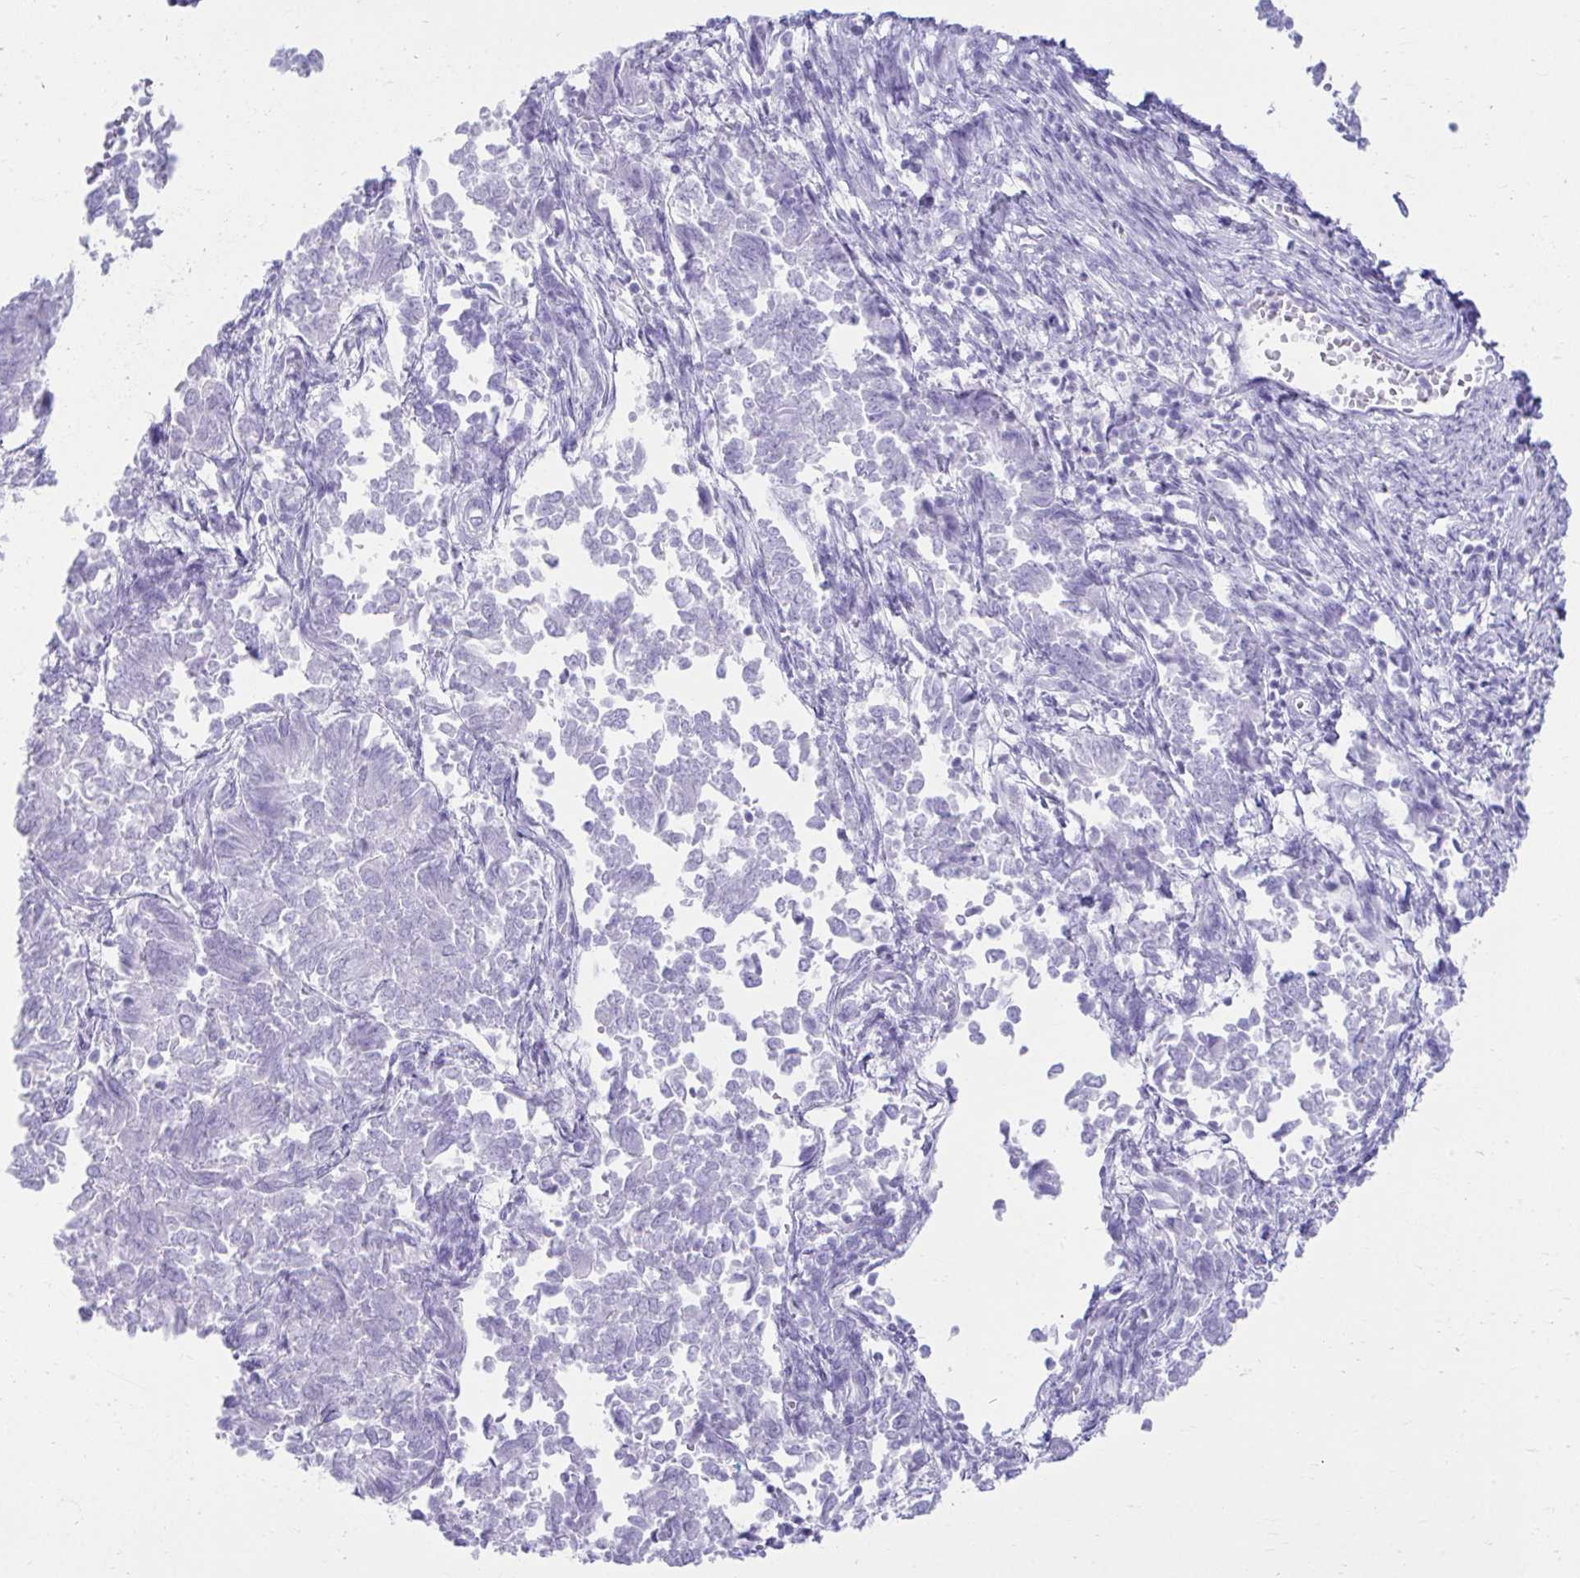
{"staining": {"intensity": "negative", "quantity": "none", "location": "none"}, "tissue": "endometrial cancer", "cell_type": "Tumor cells", "image_type": "cancer", "snomed": [{"axis": "morphology", "description": "Adenocarcinoma, NOS"}, {"axis": "topography", "description": "Endometrium"}], "caption": "Tumor cells are negative for brown protein staining in adenocarcinoma (endometrial).", "gene": "ATP4B", "patient": {"sex": "female", "age": 65}}